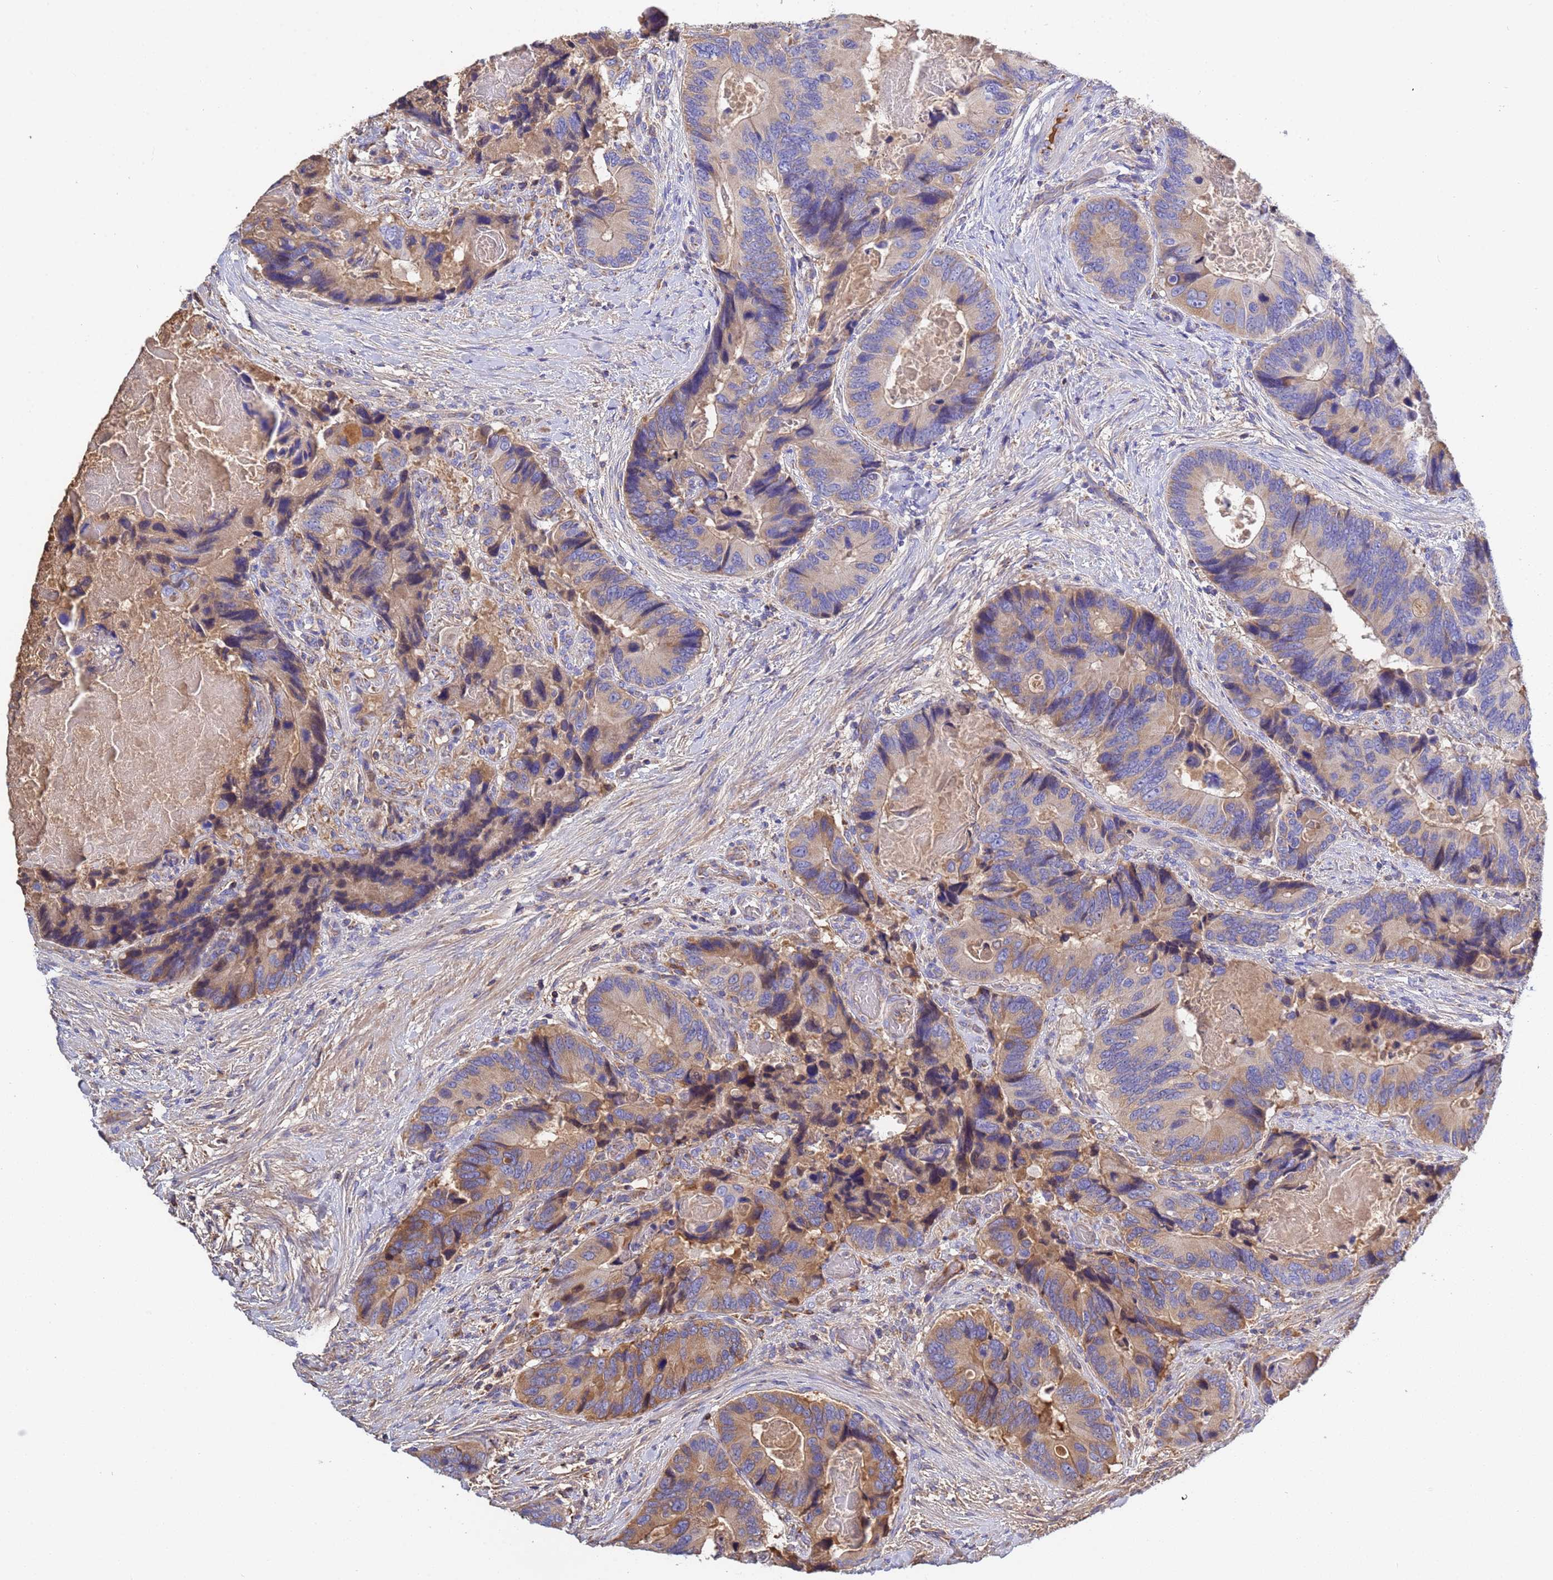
{"staining": {"intensity": "moderate", "quantity": "<25%", "location": "cytoplasmic/membranous"}, "tissue": "colorectal cancer", "cell_type": "Tumor cells", "image_type": "cancer", "snomed": [{"axis": "morphology", "description": "Adenocarcinoma, NOS"}, {"axis": "topography", "description": "Colon"}], "caption": "Approximately <25% of tumor cells in human colorectal cancer show moderate cytoplasmic/membranous protein expression as visualized by brown immunohistochemical staining.", "gene": "GLUD1", "patient": {"sex": "male", "age": 84}}